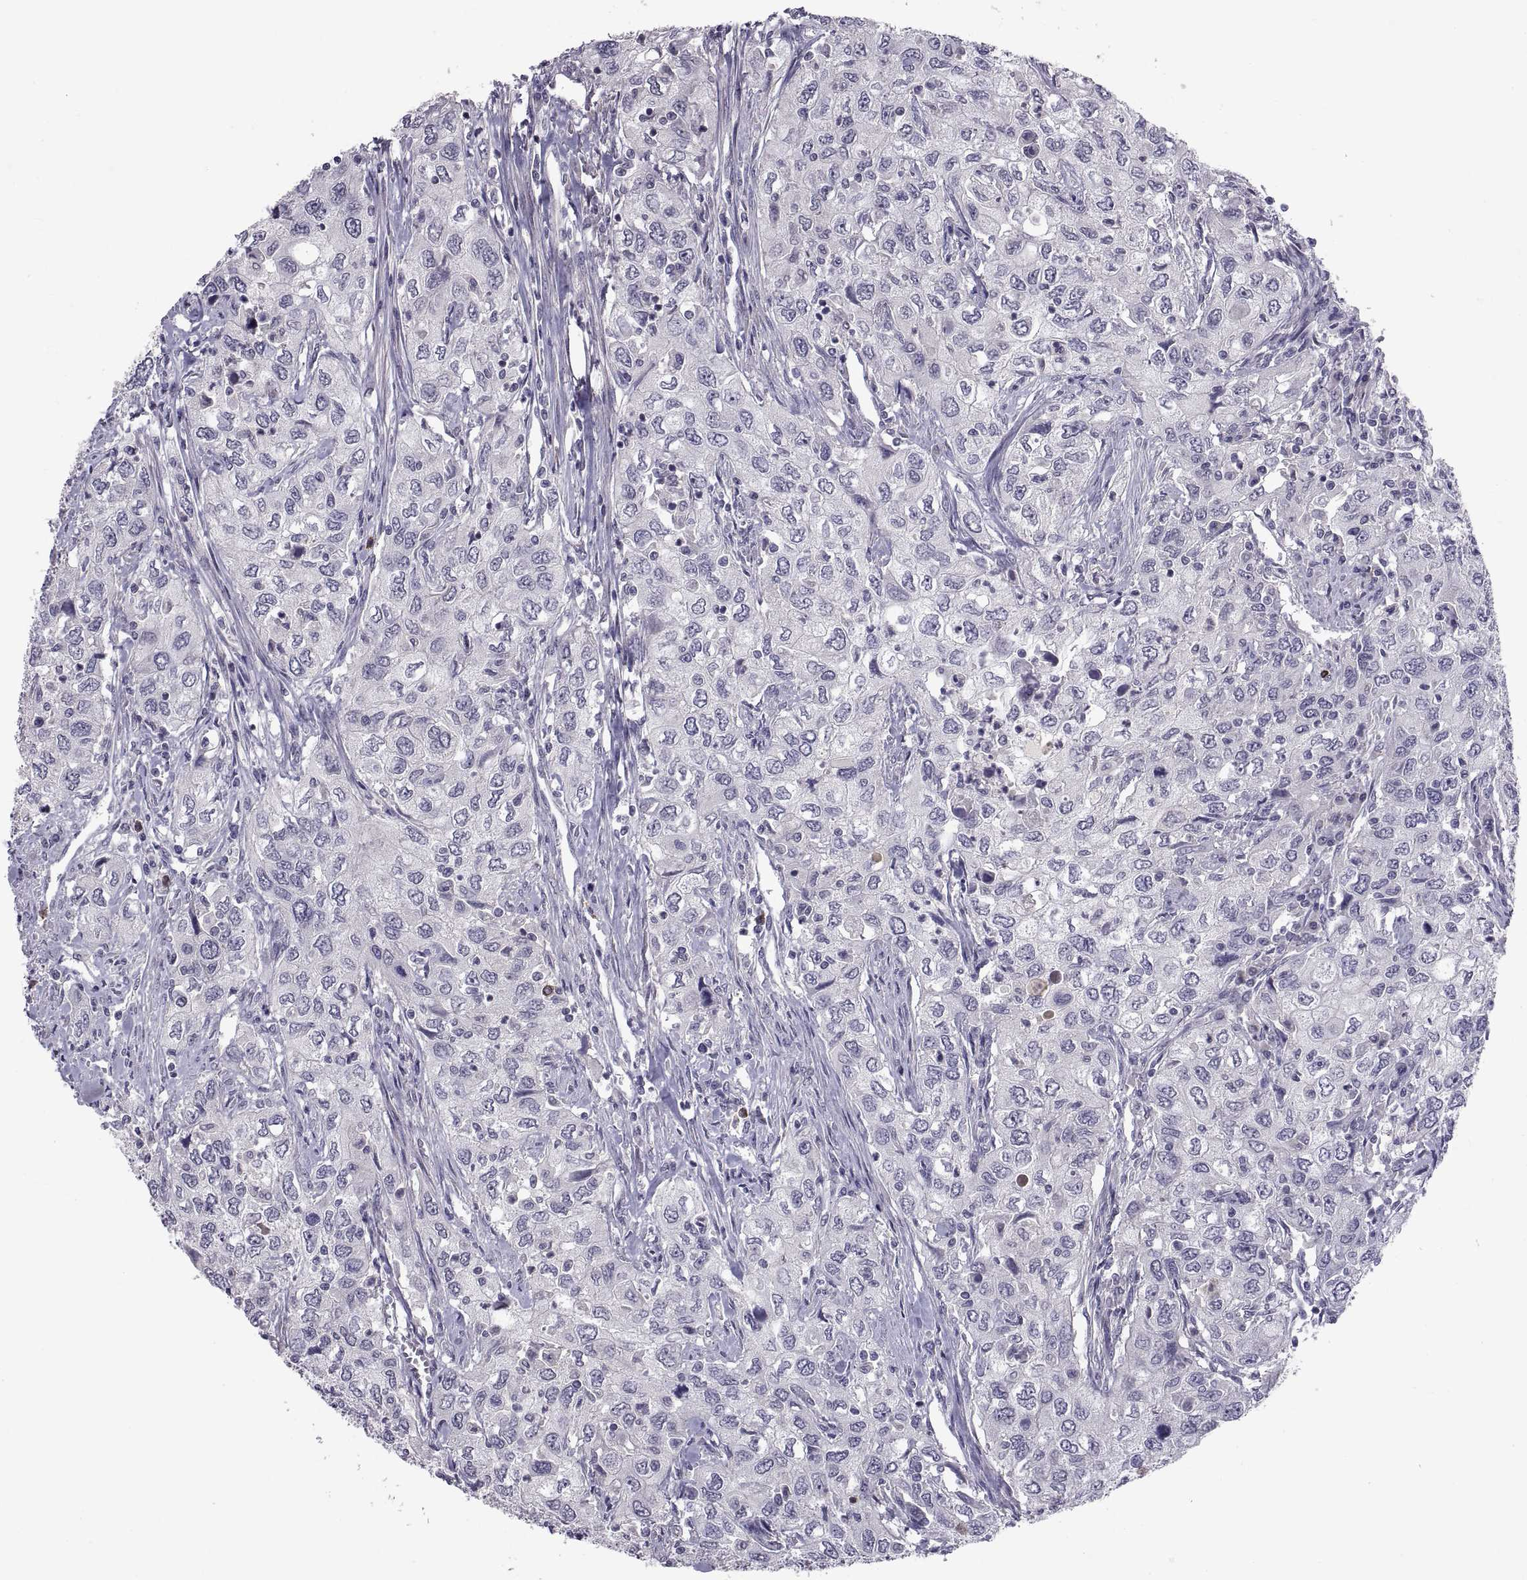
{"staining": {"intensity": "negative", "quantity": "none", "location": "none"}, "tissue": "urothelial cancer", "cell_type": "Tumor cells", "image_type": "cancer", "snomed": [{"axis": "morphology", "description": "Urothelial carcinoma, High grade"}, {"axis": "topography", "description": "Urinary bladder"}], "caption": "Immunohistochemistry photomicrograph of human urothelial cancer stained for a protein (brown), which exhibits no positivity in tumor cells. The staining was performed using DAB to visualize the protein expression in brown, while the nuclei were stained in blue with hematoxylin (Magnification: 20x).", "gene": "NPTX2", "patient": {"sex": "male", "age": 76}}